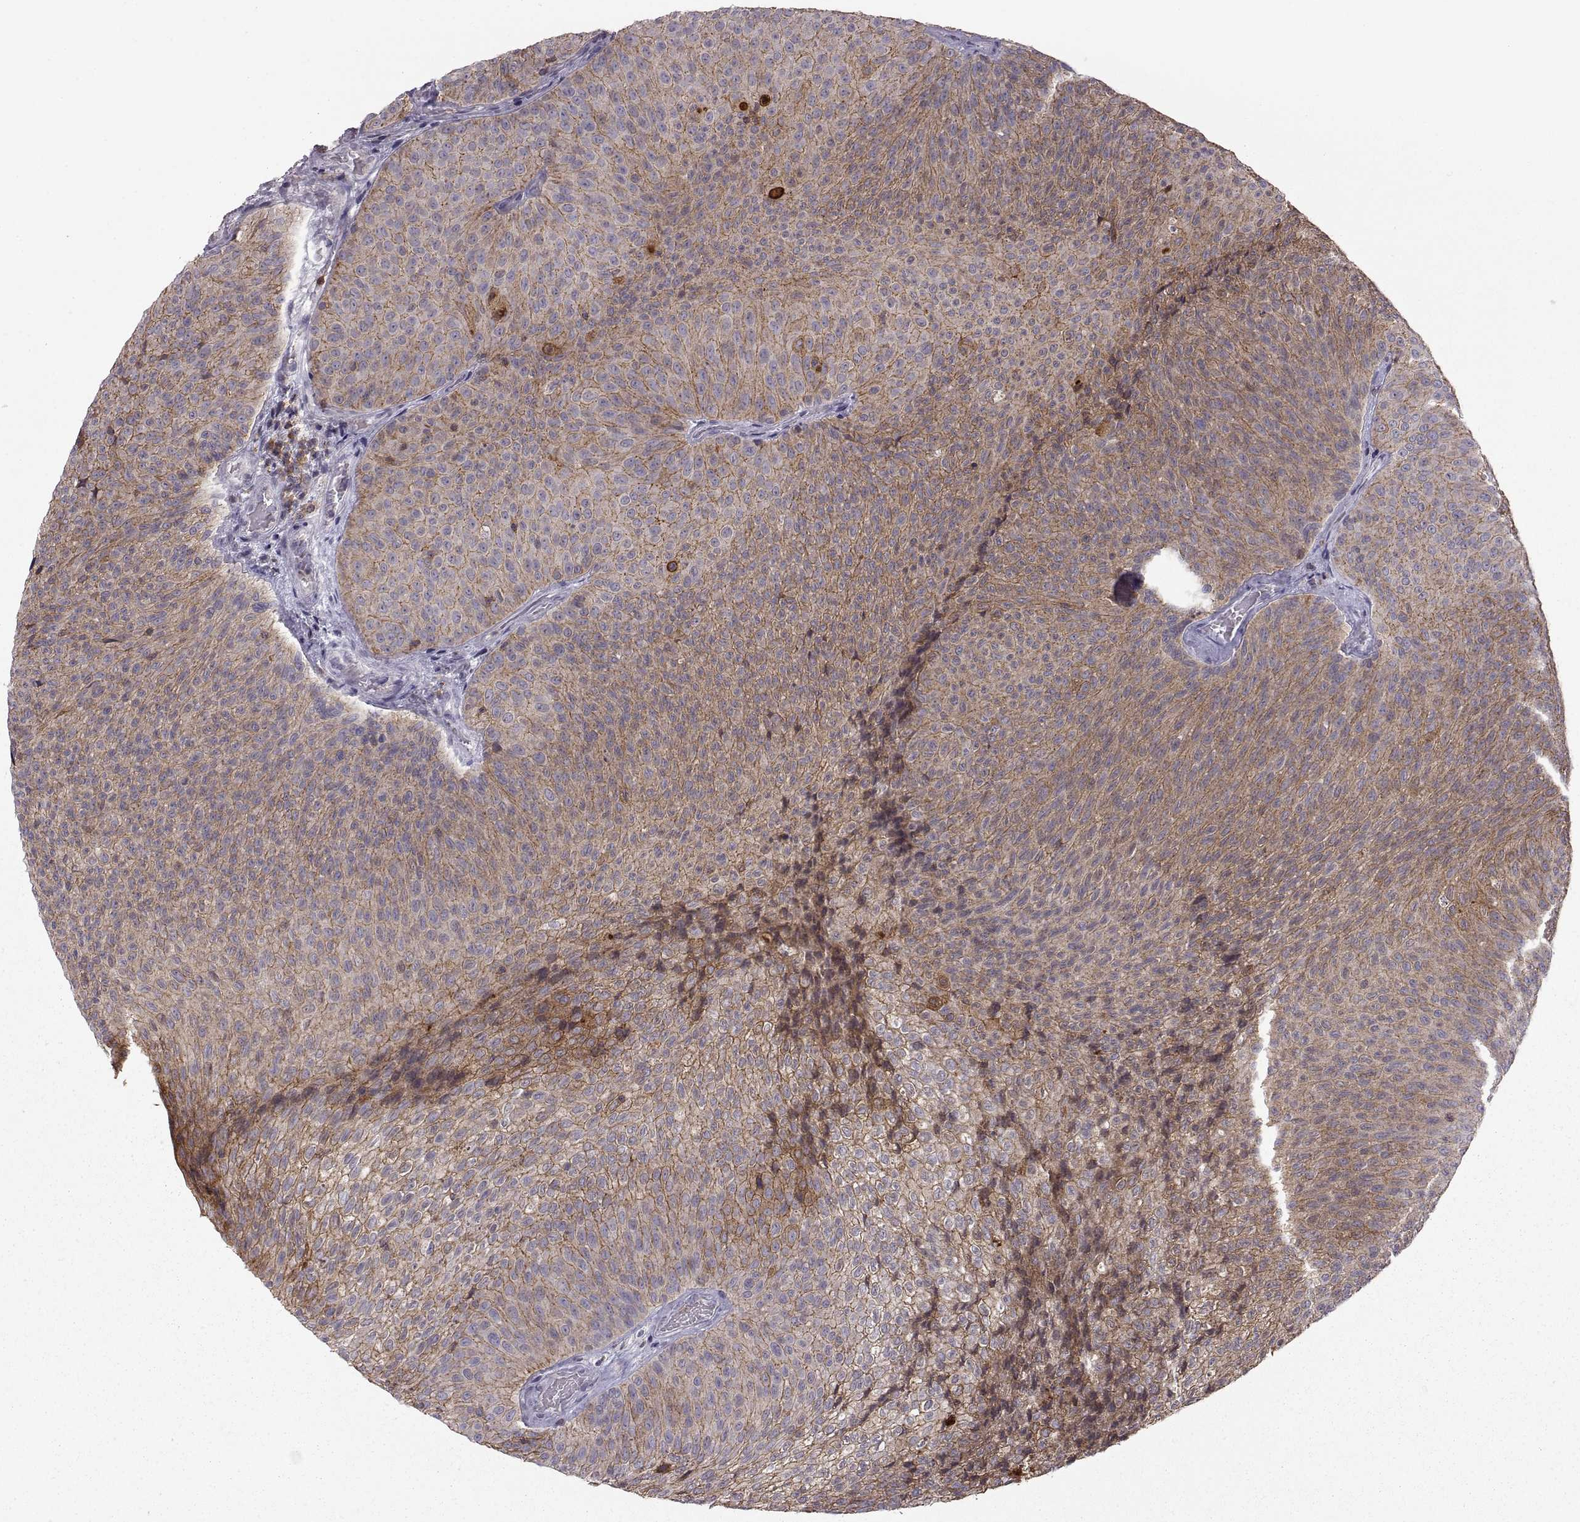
{"staining": {"intensity": "moderate", "quantity": "25%-75%", "location": "cytoplasmic/membranous"}, "tissue": "urothelial cancer", "cell_type": "Tumor cells", "image_type": "cancer", "snomed": [{"axis": "morphology", "description": "Urothelial carcinoma, Low grade"}, {"axis": "topography", "description": "Urinary bladder"}], "caption": "Moderate cytoplasmic/membranous staining is seen in about 25%-75% of tumor cells in urothelial cancer.", "gene": "EZR", "patient": {"sex": "male", "age": 78}}